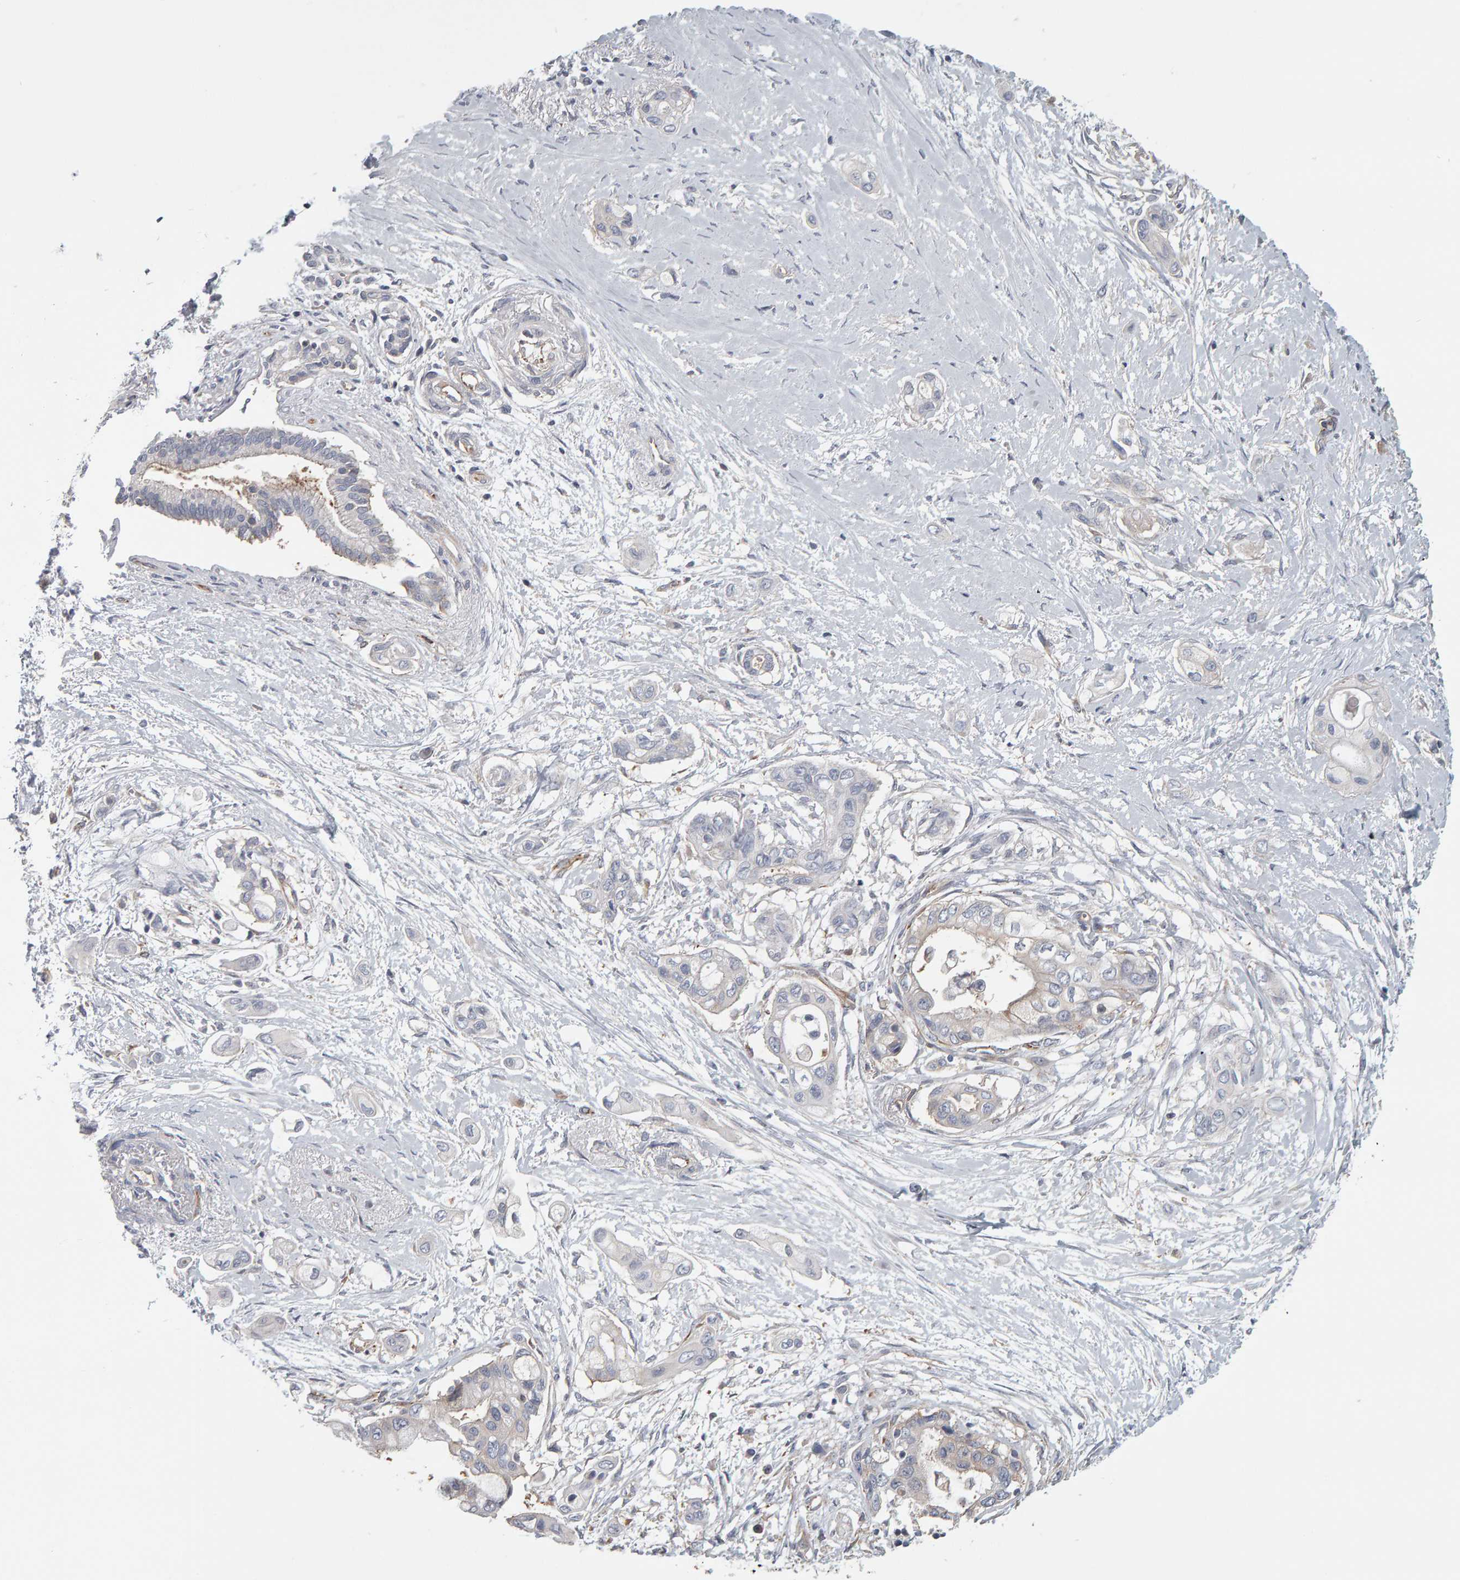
{"staining": {"intensity": "negative", "quantity": "none", "location": "none"}, "tissue": "pancreatic cancer", "cell_type": "Tumor cells", "image_type": "cancer", "snomed": [{"axis": "morphology", "description": "Adenocarcinoma, NOS"}, {"axis": "topography", "description": "Pancreas"}], "caption": "Tumor cells are negative for brown protein staining in pancreatic cancer.", "gene": "C9orf72", "patient": {"sex": "male", "age": 59}}